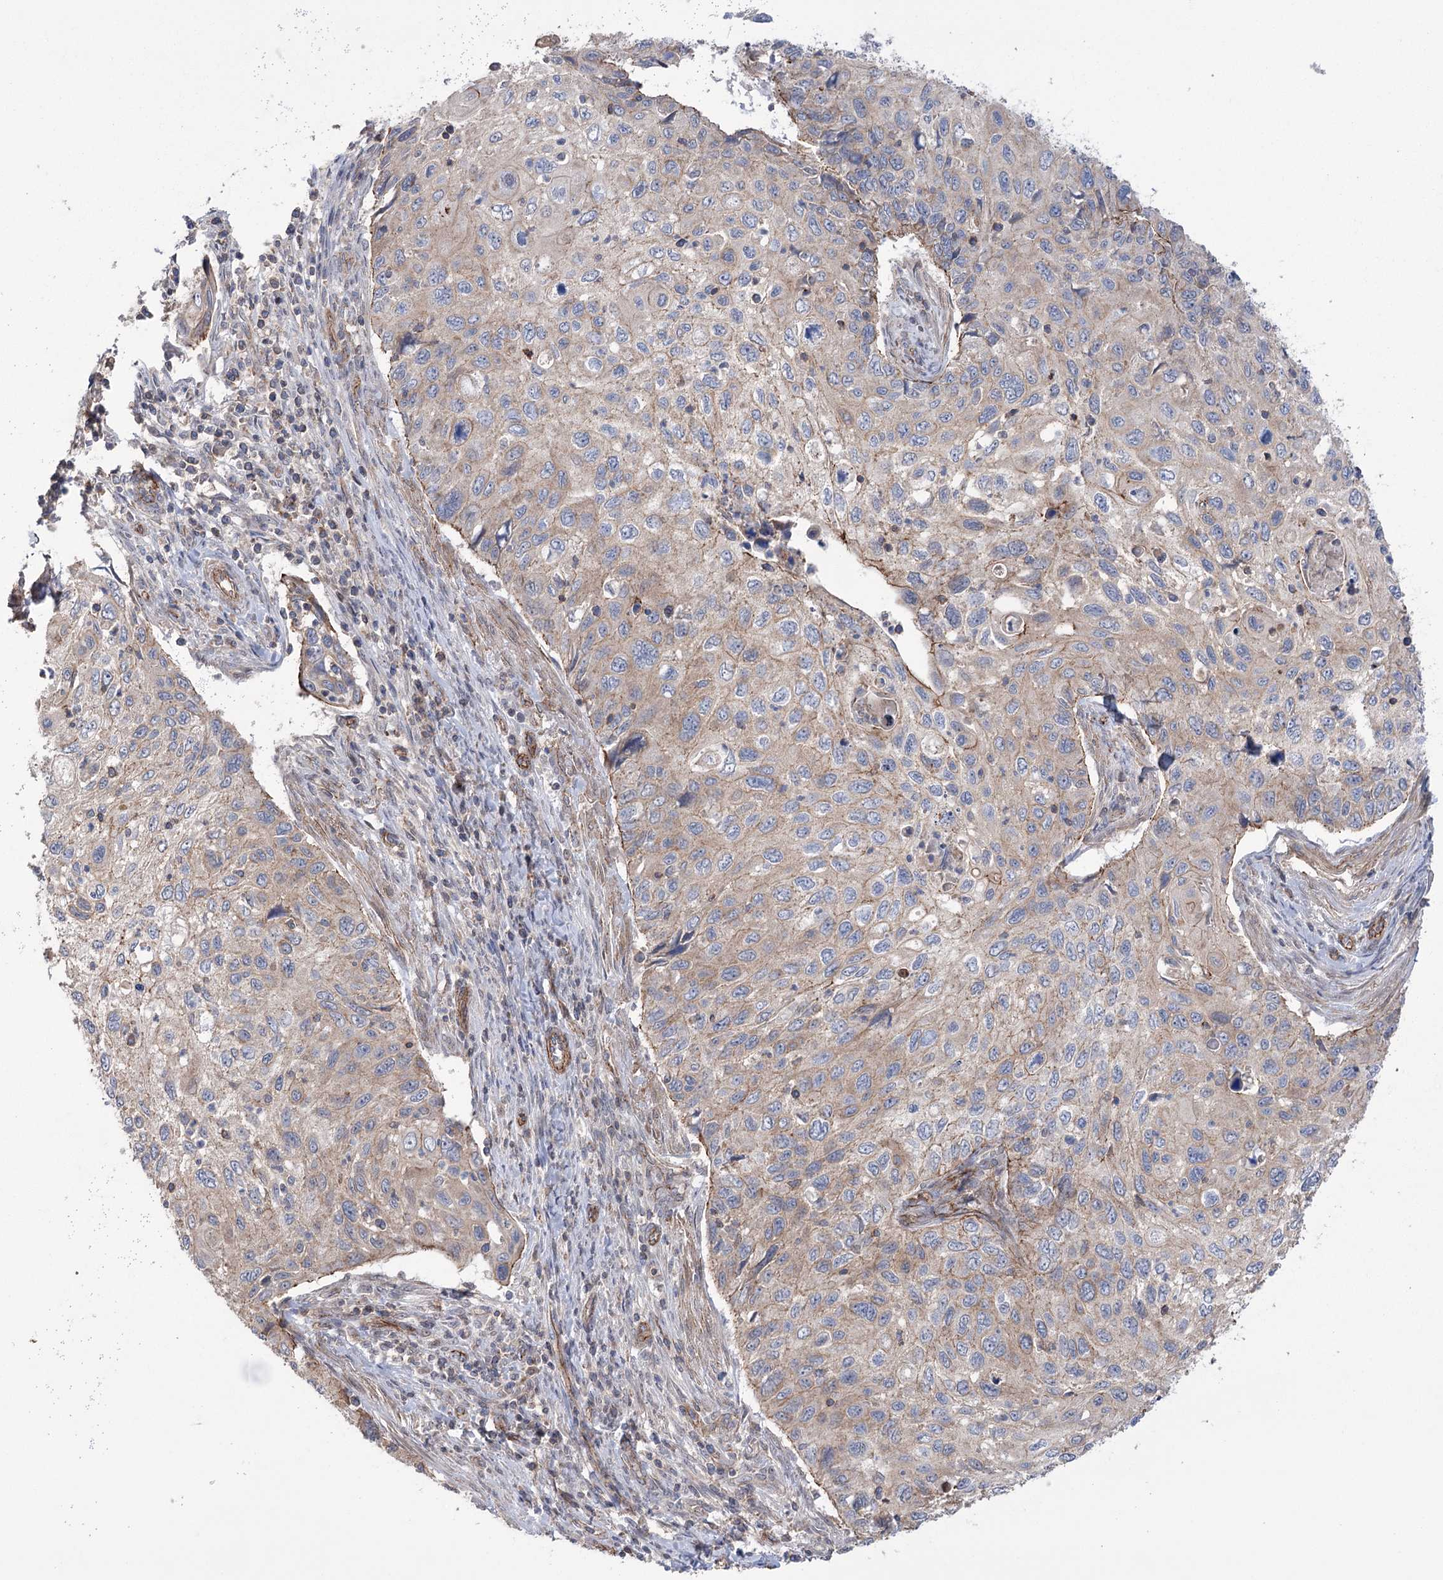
{"staining": {"intensity": "weak", "quantity": "25%-75%", "location": "cytoplasmic/membranous"}, "tissue": "cervical cancer", "cell_type": "Tumor cells", "image_type": "cancer", "snomed": [{"axis": "morphology", "description": "Squamous cell carcinoma, NOS"}, {"axis": "topography", "description": "Cervix"}], "caption": "Cervical cancer (squamous cell carcinoma) stained with immunohistochemistry (IHC) reveals weak cytoplasmic/membranous staining in approximately 25%-75% of tumor cells.", "gene": "TRIM71", "patient": {"sex": "female", "age": 70}}